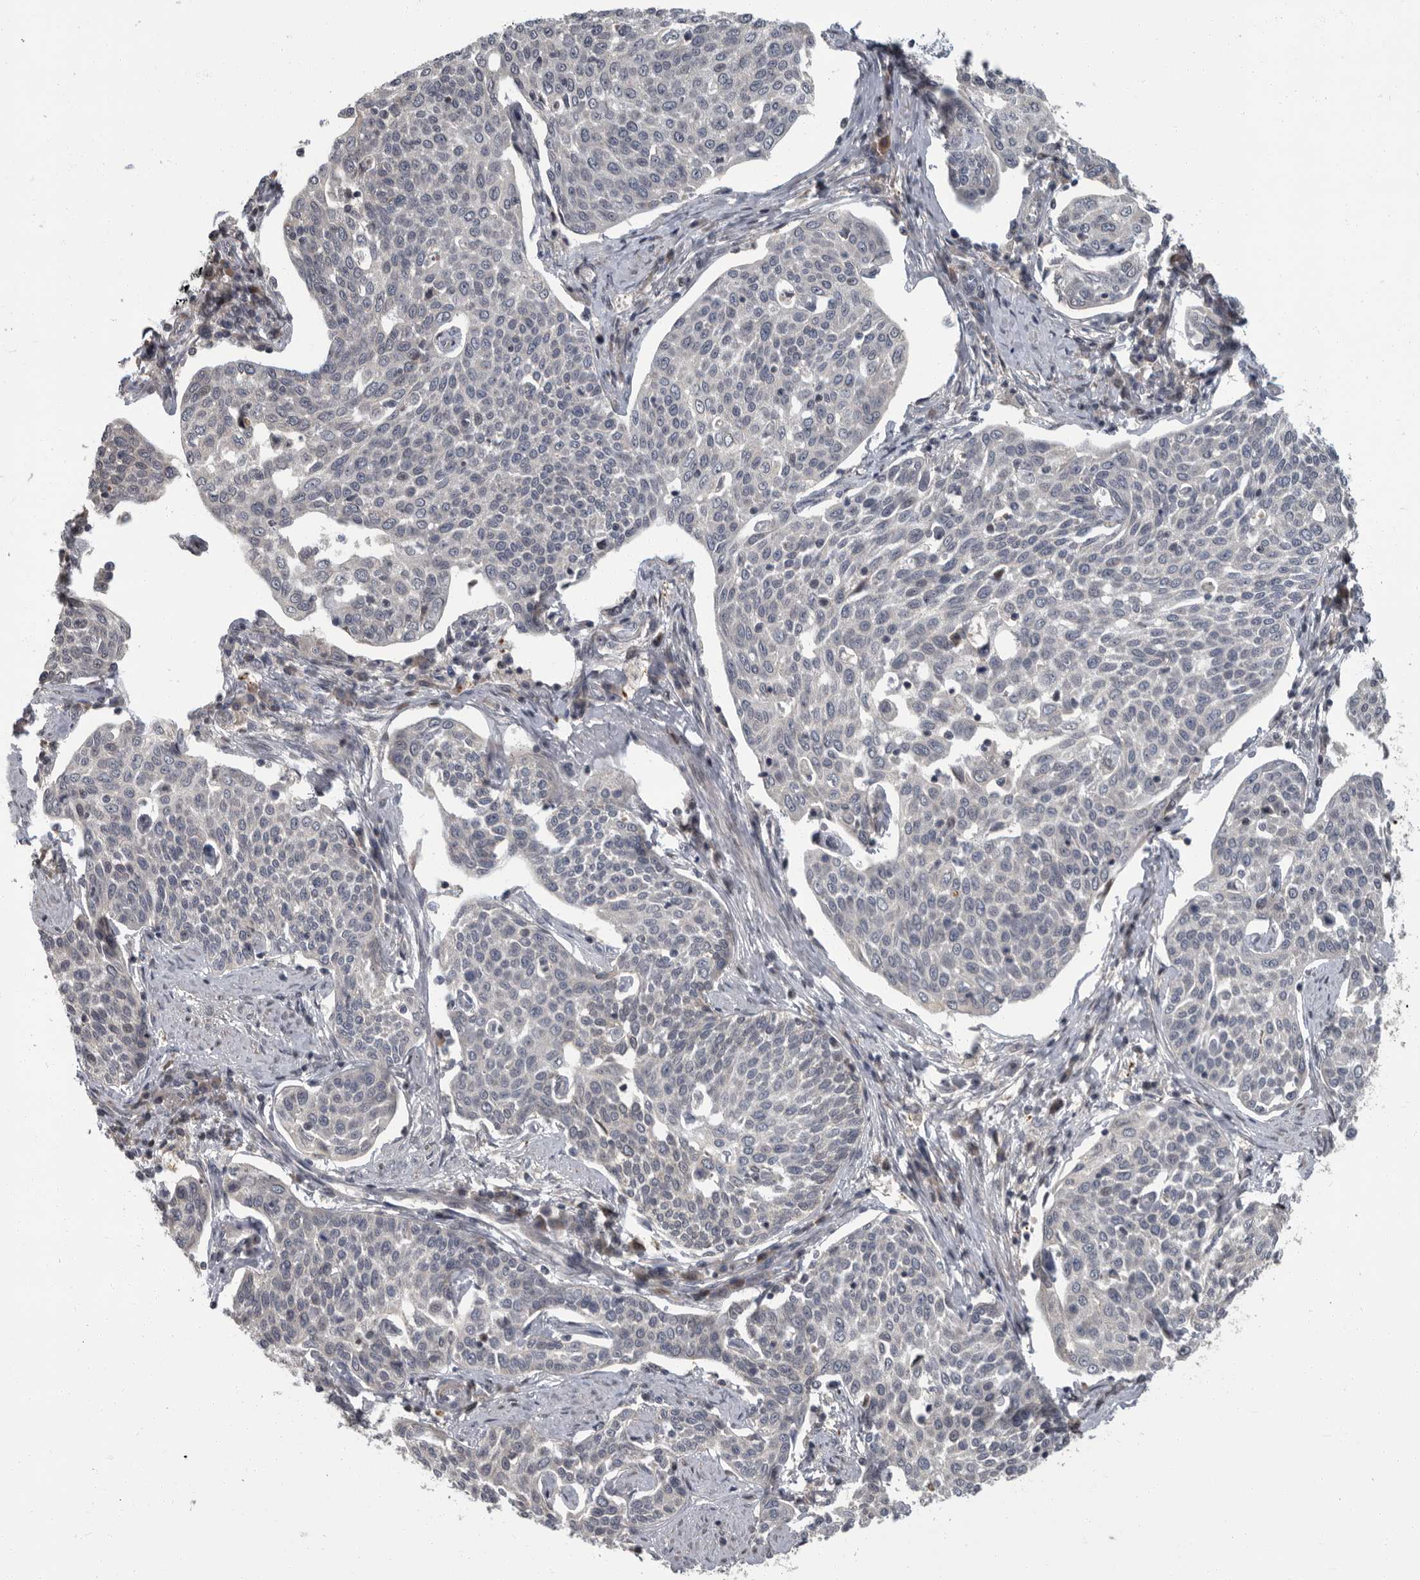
{"staining": {"intensity": "negative", "quantity": "none", "location": "none"}, "tissue": "cervical cancer", "cell_type": "Tumor cells", "image_type": "cancer", "snomed": [{"axis": "morphology", "description": "Squamous cell carcinoma, NOS"}, {"axis": "topography", "description": "Cervix"}], "caption": "Cervical cancer stained for a protein using immunohistochemistry (IHC) shows no expression tumor cells.", "gene": "PDE7A", "patient": {"sex": "female", "age": 34}}